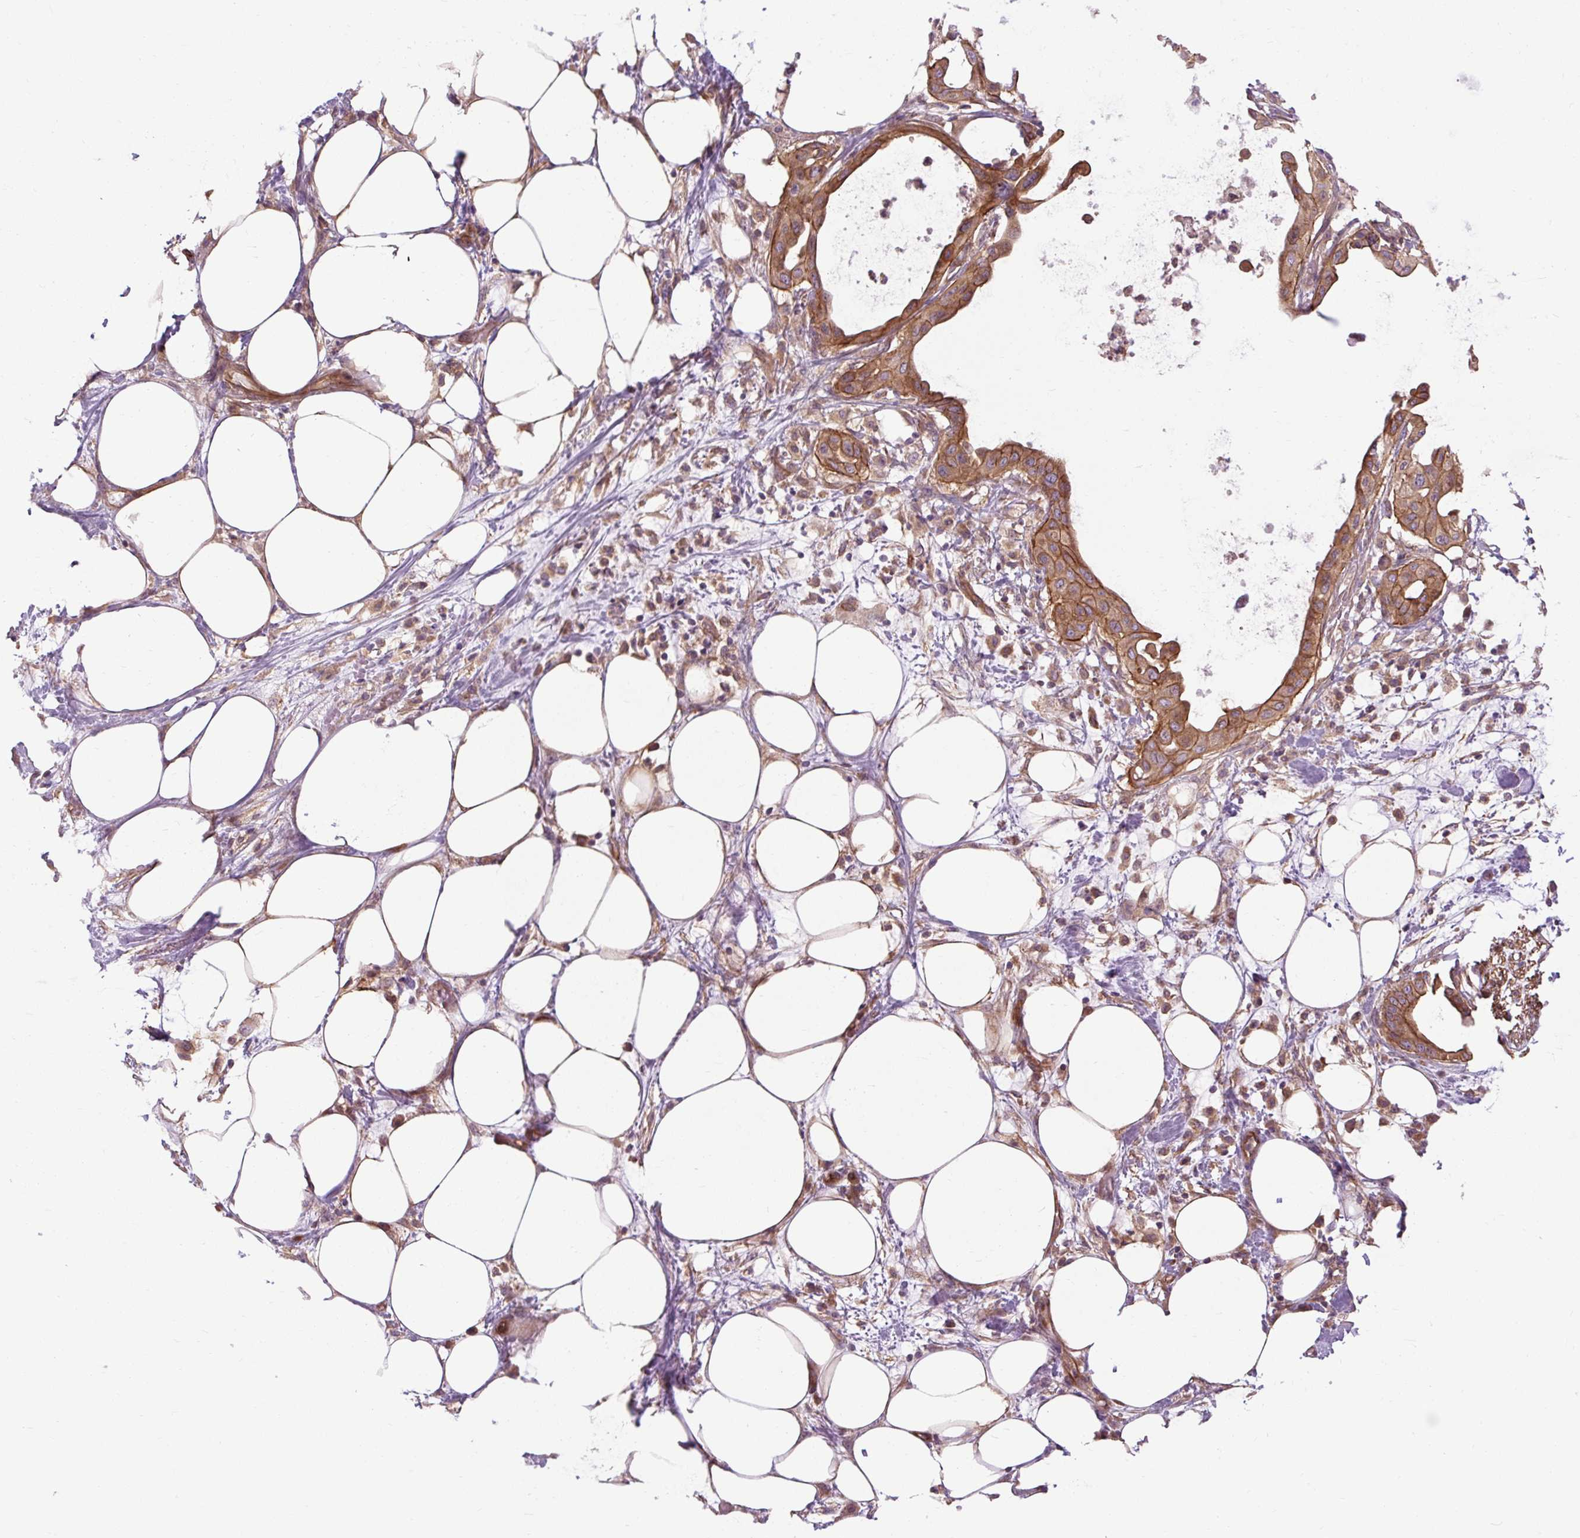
{"staining": {"intensity": "moderate", "quantity": ">75%", "location": "cytoplasmic/membranous"}, "tissue": "pancreatic cancer", "cell_type": "Tumor cells", "image_type": "cancer", "snomed": [{"axis": "morphology", "description": "Adenocarcinoma, NOS"}, {"axis": "topography", "description": "Pancreas"}], "caption": "DAB (3,3'-diaminobenzidine) immunohistochemical staining of pancreatic adenocarcinoma reveals moderate cytoplasmic/membranous protein positivity in about >75% of tumor cells.", "gene": "CCDC93", "patient": {"sex": "male", "age": 68}}